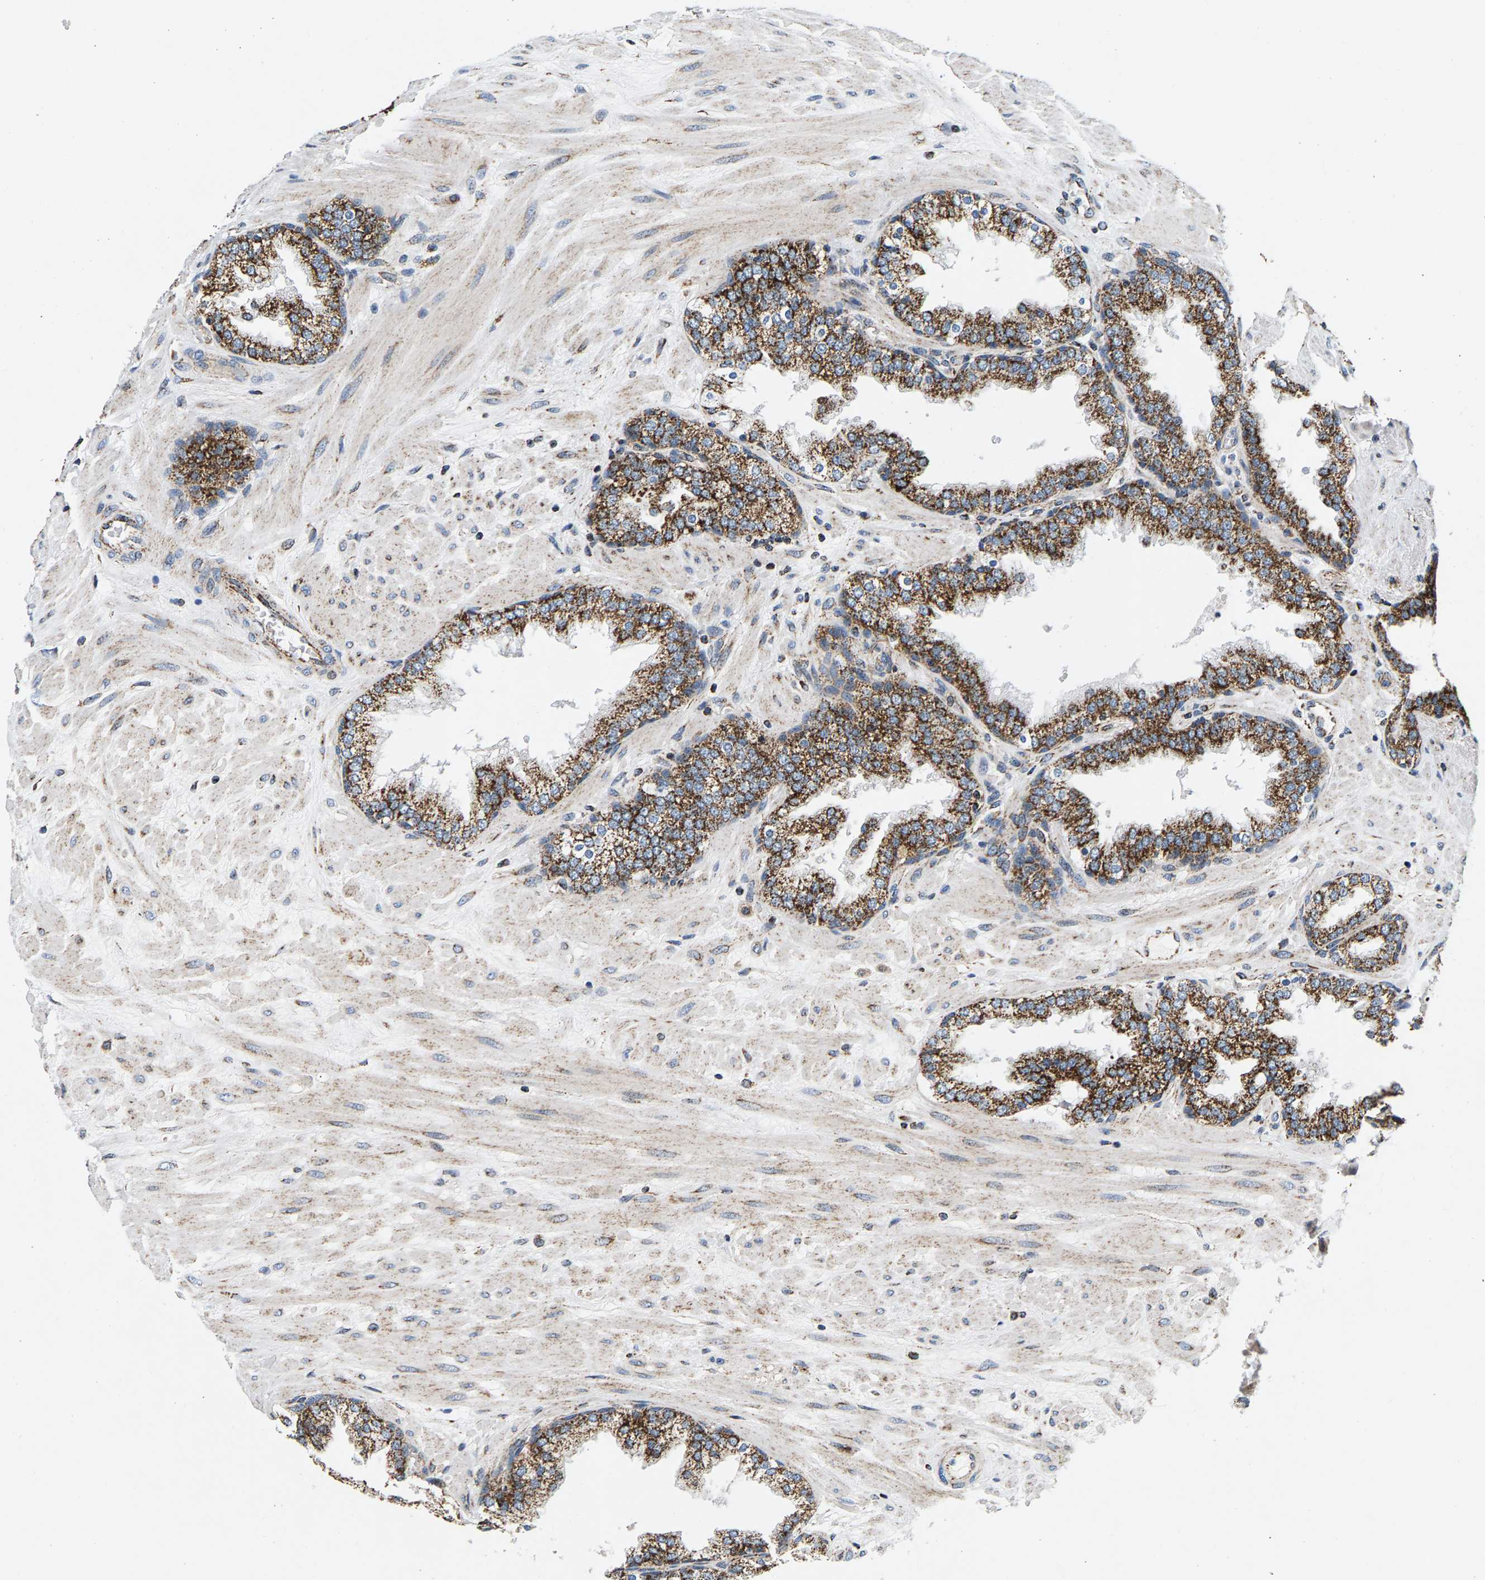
{"staining": {"intensity": "moderate", "quantity": ">75%", "location": "cytoplasmic/membranous"}, "tissue": "prostate", "cell_type": "Glandular cells", "image_type": "normal", "snomed": [{"axis": "morphology", "description": "Normal tissue, NOS"}, {"axis": "topography", "description": "Prostate"}], "caption": "IHC of benign prostate displays medium levels of moderate cytoplasmic/membranous expression in approximately >75% of glandular cells. (brown staining indicates protein expression, while blue staining denotes nuclei).", "gene": "PDE1A", "patient": {"sex": "male", "age": 51}}